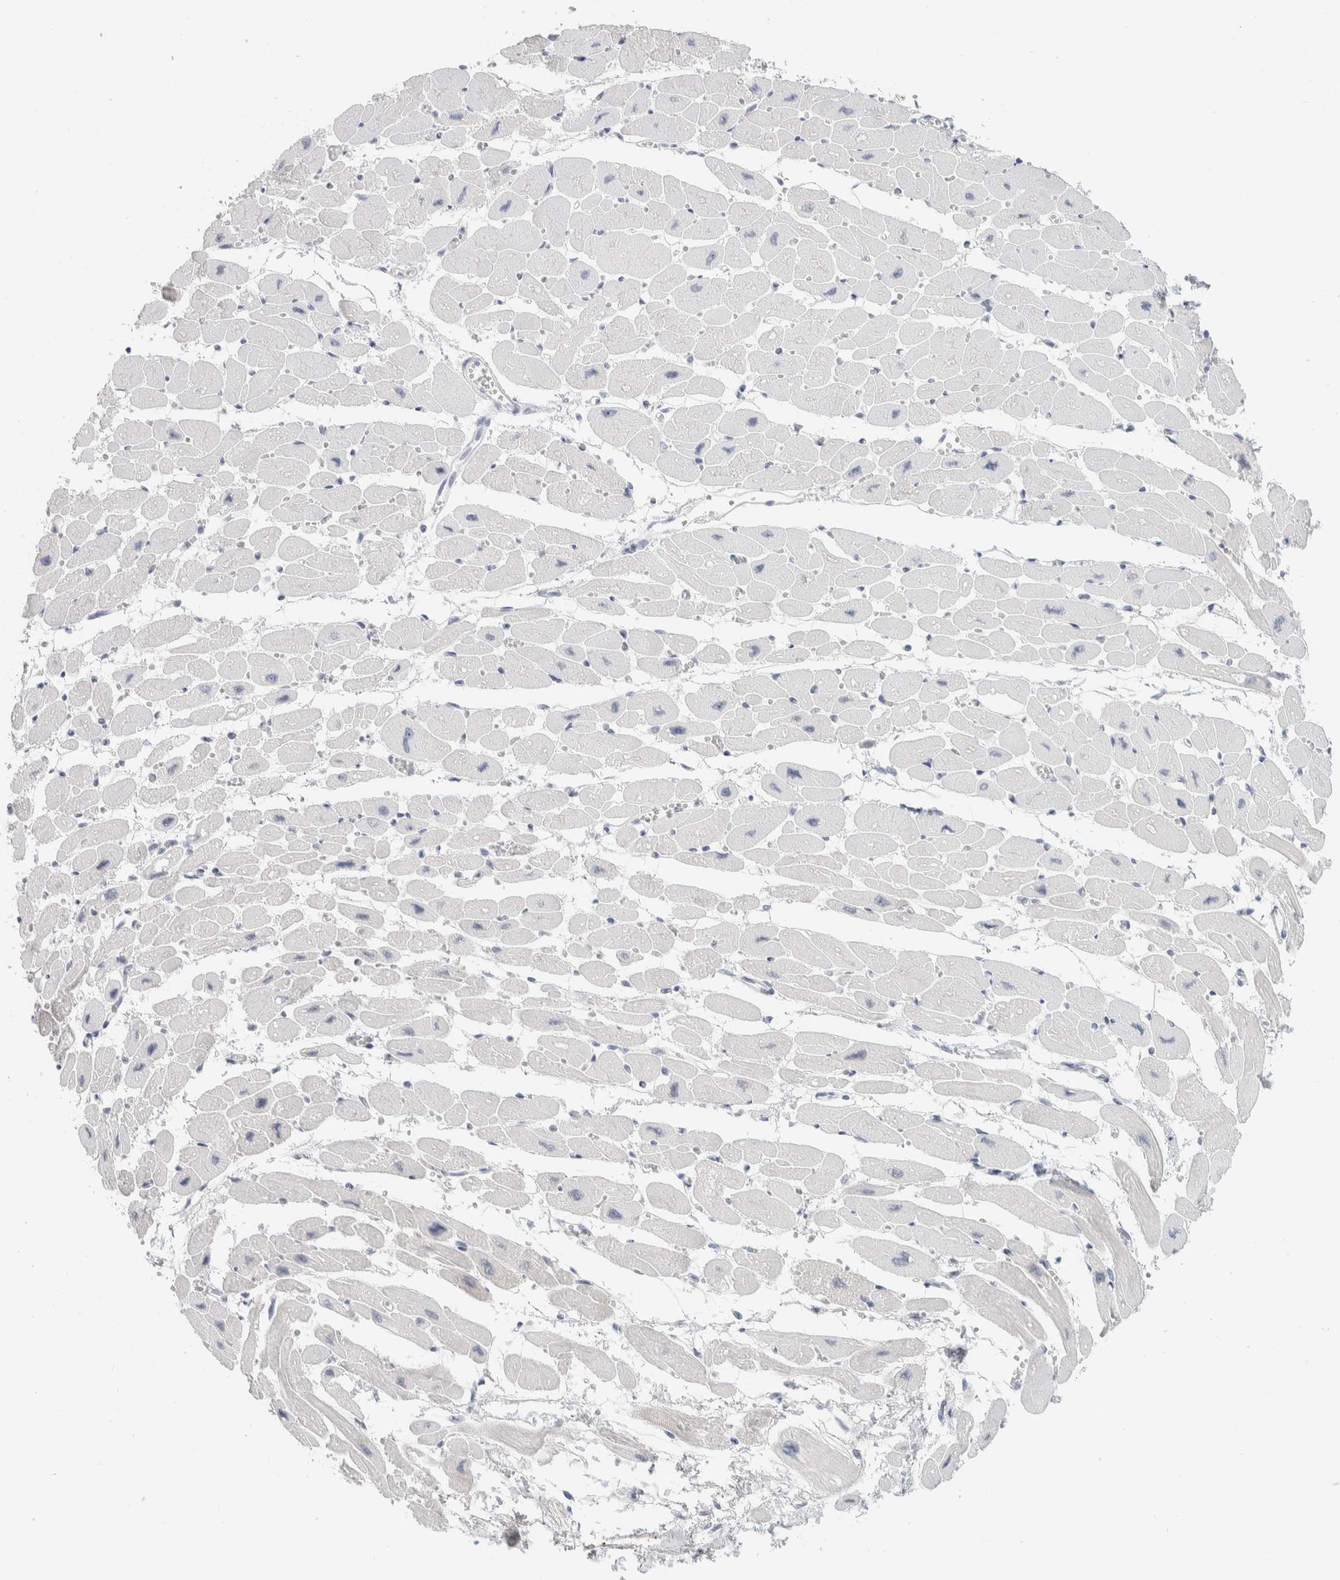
{"staining": {"intensity": "negative", "quantity": "none", "location": "none"}, "tissue": "heart muscle", "cell_type": "Cardiomyocytes", "image_type": "normal", "snomed": [{"axis": "morphology", "description": "Normal tissue, NOS"}, {"axis": "topography", "description": "Heart"}], "caption": "Immunohistochemistry (IHC) of unremarkable human heart muscle displays no expression in cardiomyocytes. (DAB (3,3'-diaminobenzidine) immunohistochemistry visualized using brightfield microscopy, high magnification).", "gene": "CDH17", "patient": {"sex": "female", "age": 54}}